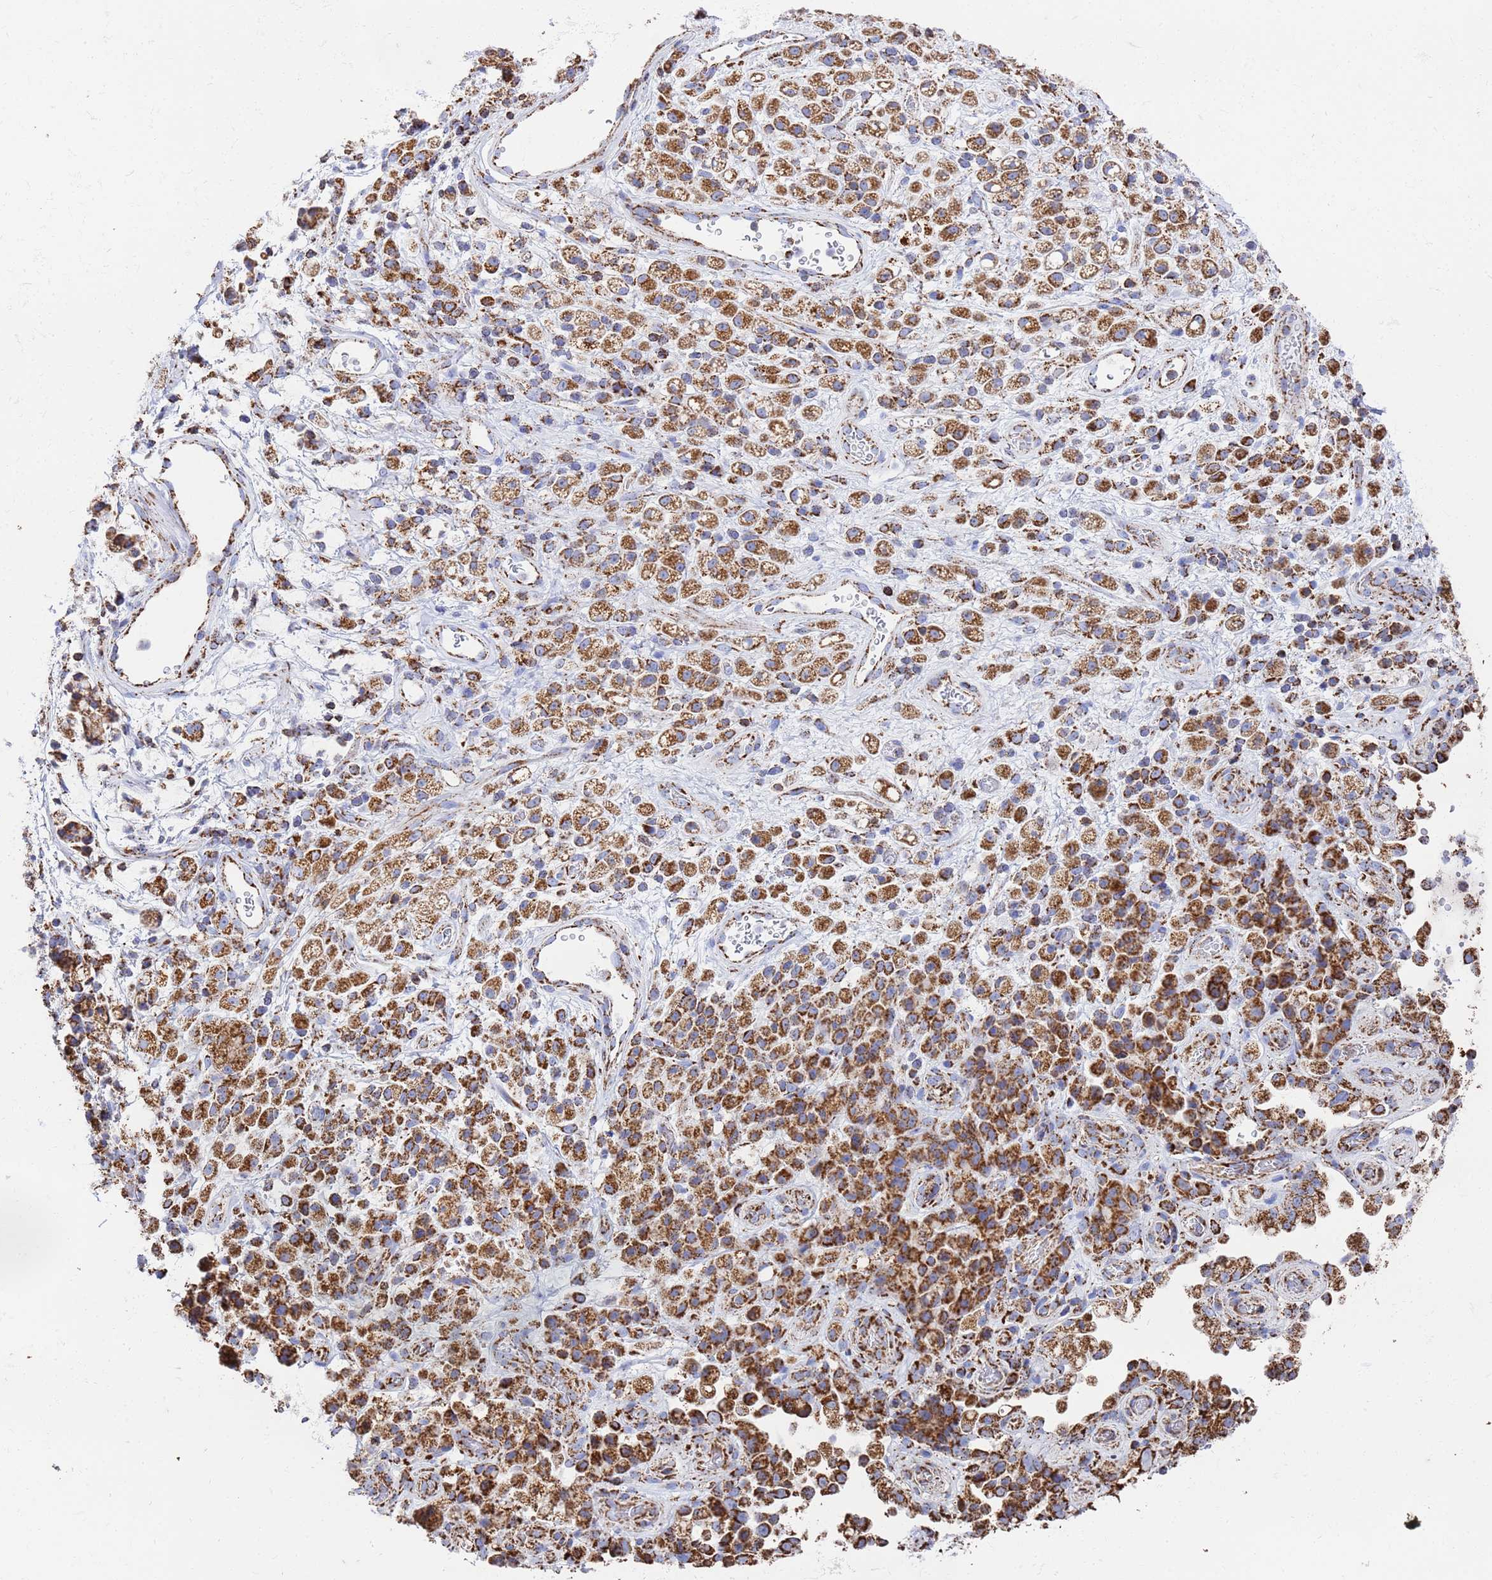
{"staining": {"intensity": "strong", "quantity": ">75%", "location": "cytoplasmic/membranous"}, "tissue": "stomach cancer", "cell_type": "Tumor cells", "image_type": "cancer", "snomed": [{"axis": "morphology", "description": "Adenocarcinoma, NOS"}, {"axis": "topography", "description": "Stomach"}], "caption": "Protein expression by immunohistochemistry reveals strong cytoplasmic/membranous staining in approximately >75% of tumor cells in stomach cancer.", "gene": "GLUD1", "patient": {"sex": "female", "age": 60}}